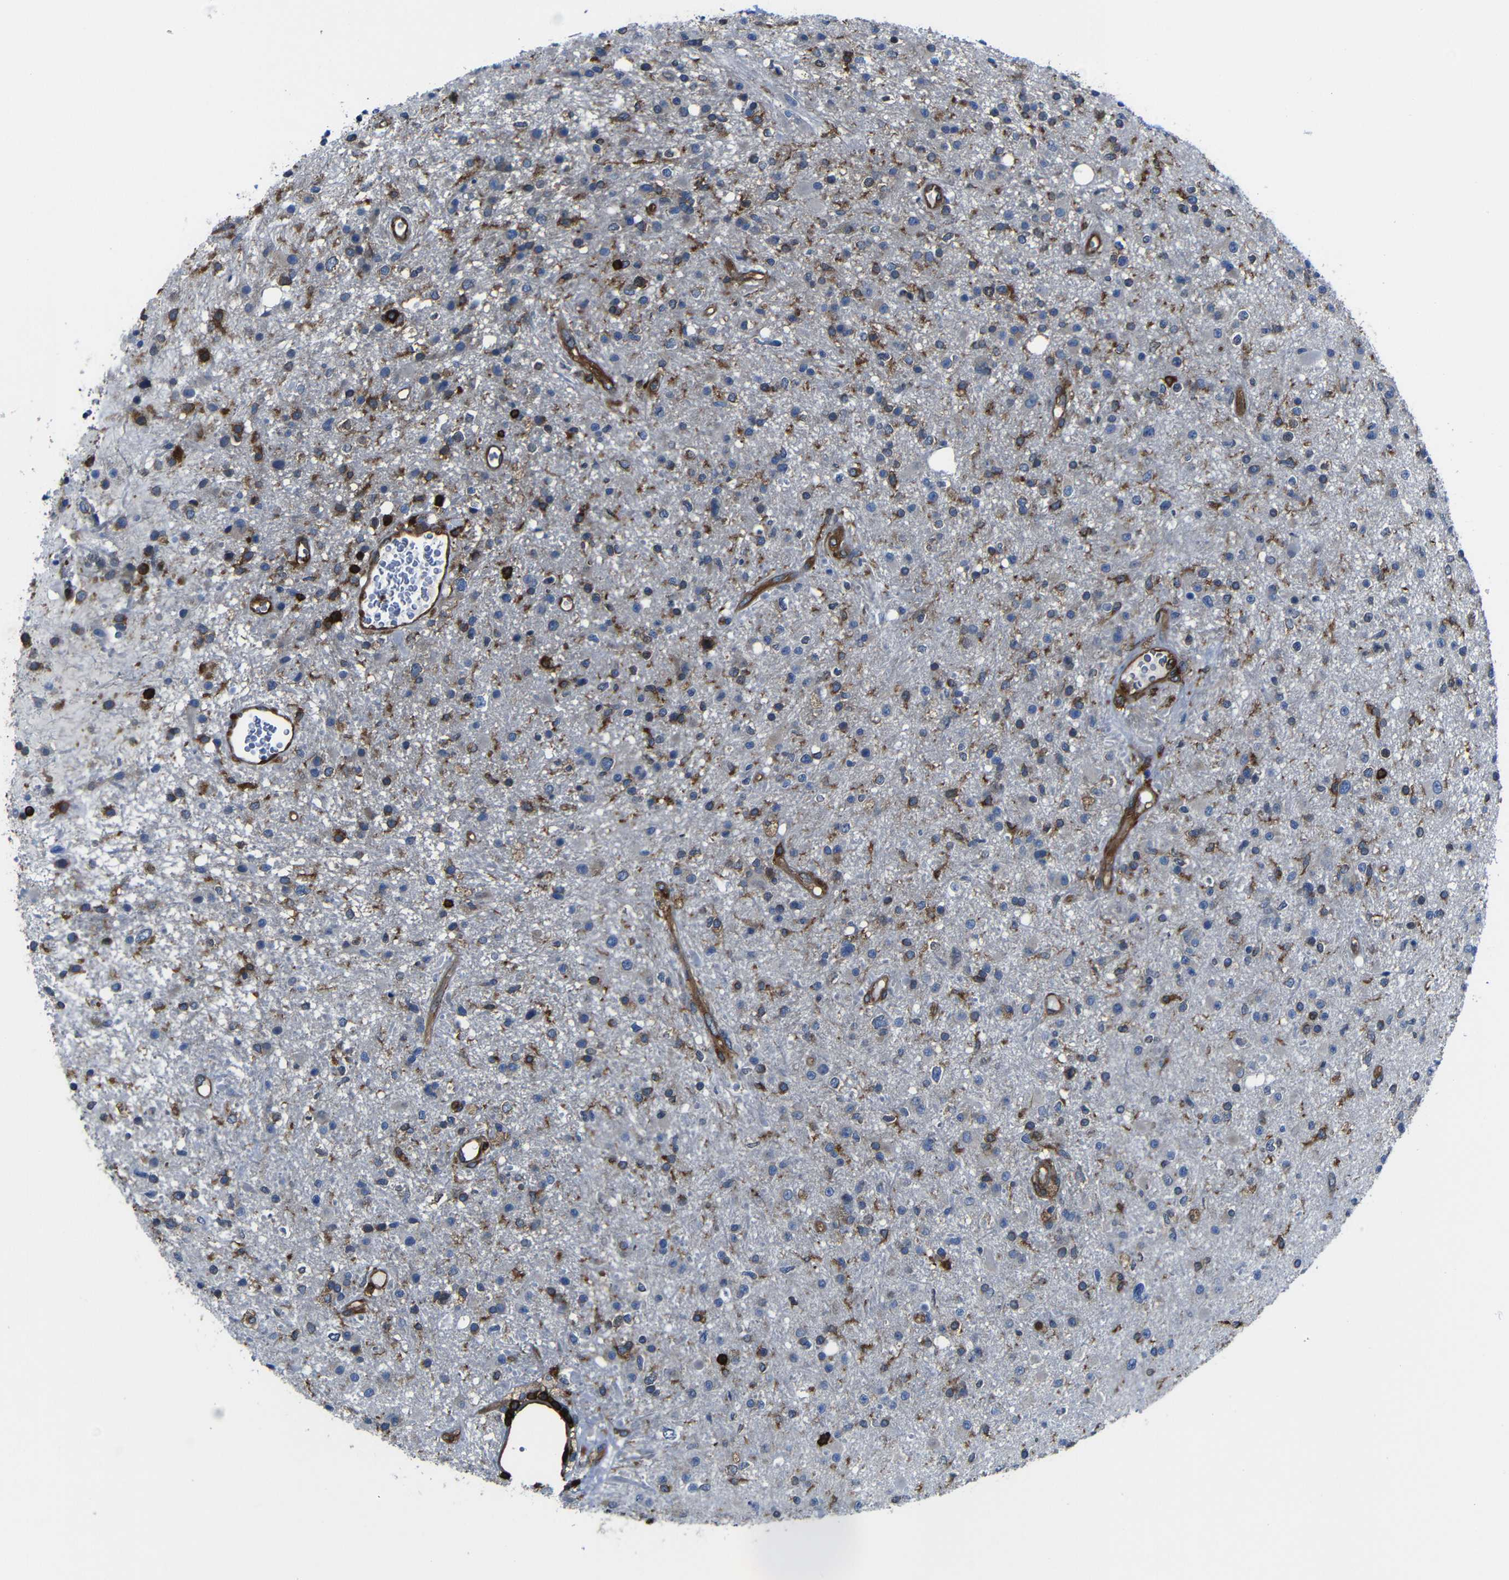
{"staining": {"intensity": "moderate", "quantity": "25%-75%", "location": "cytoplasmic/membranous"}, "tissue": "glioma", "cell_type": "Tumor cells", "image_type": "cancer", "snomed": [{"axis": "morphology", "description": "Glioma, malignant, High grade"}, {"axis": "topography", "description": "Brain"}], "caption": "Tumor cells exhibit moderate cytoplasmic/membranous positivity in approximately 25%-75% of cells in glioma.", "gene": "ARHGEF1", "patient": {"sex": "male", "age": 33}}